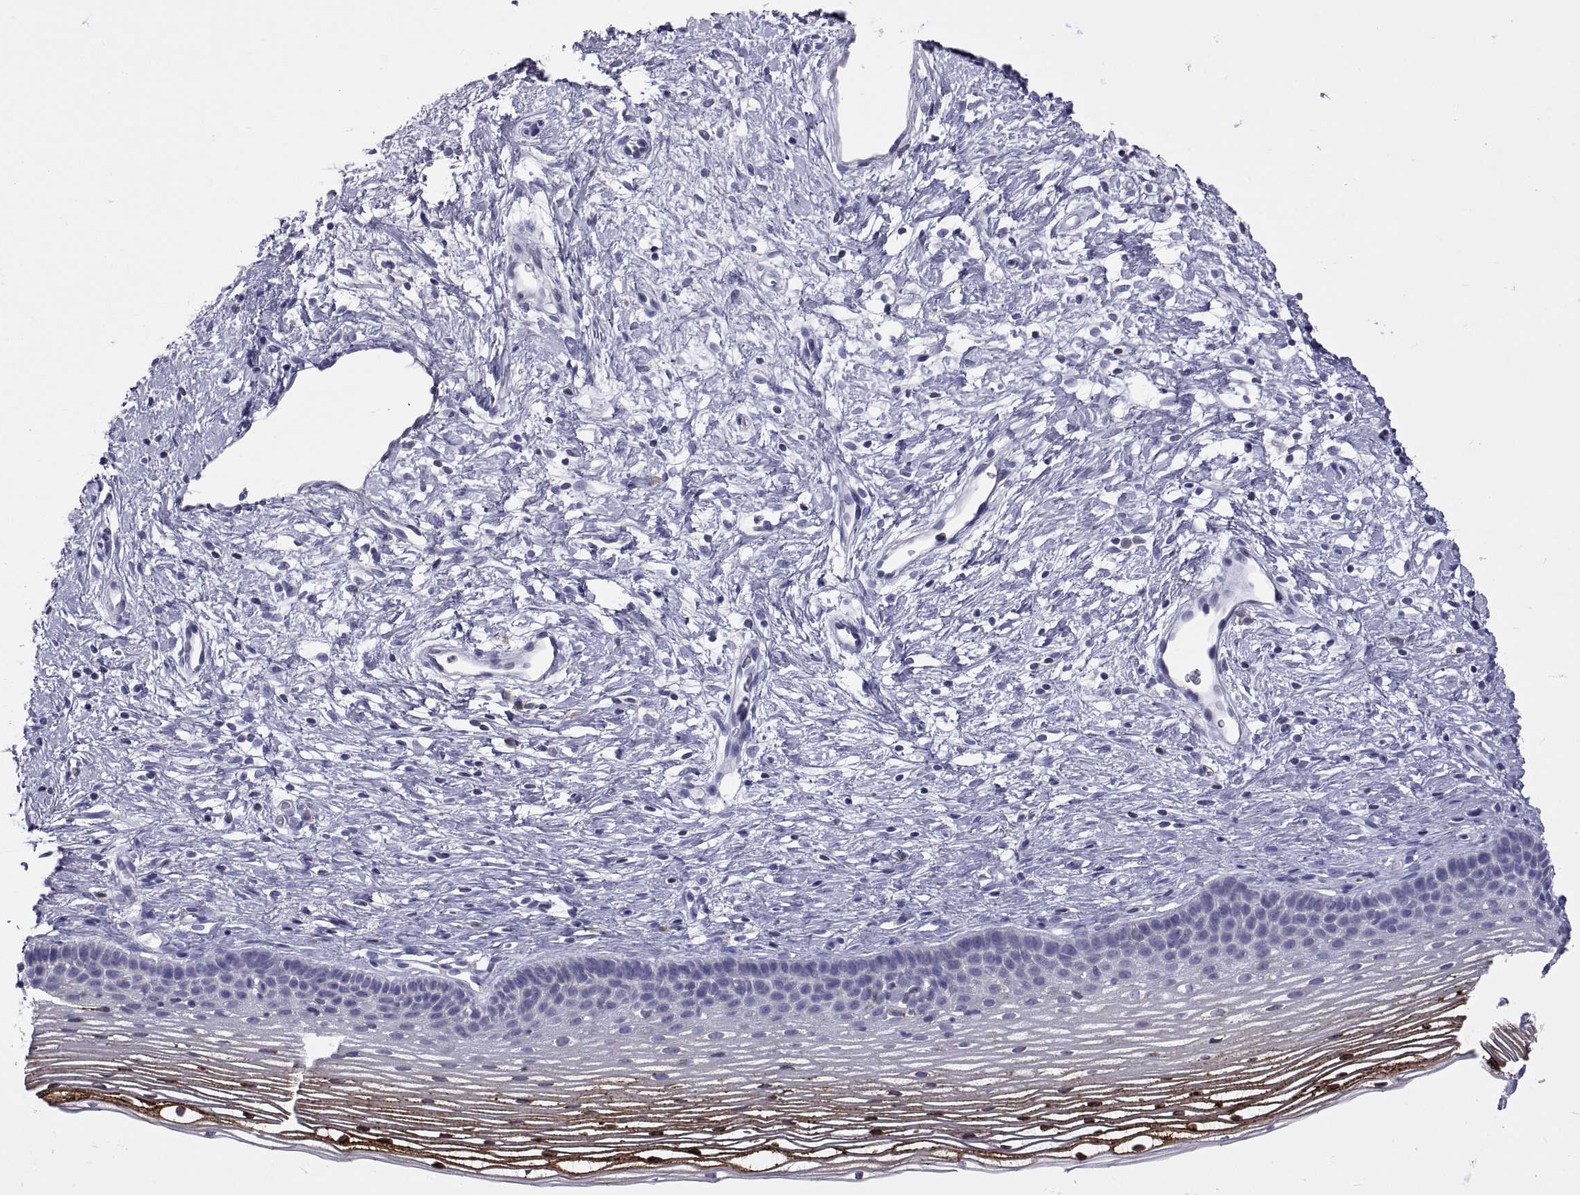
{"staining": {"intensity": "strong", "quantity": "25%-75%", "location": "cytoplasmic/membranous"}, "tissue": "cervix", "cell_type": "Squamous epithelial cells", "image_type": "normal", "snomed": [{"axis": "morphology", "description": "Normal tissue, NOS"}, {"axis": "topography", "description": "Cervix"}], "caption": "Brown immunohistochemical staining in unremarkable cervix demonstrates strong cytoplasmic/membranous expression in about 25%-75% of squamous epithelial cells. (DAB (3,3'-diaminobenzidine) IHC with brightfield microscopy, high magnification).", "gene": "ERO1A", "patient": {"sex": "female", "age": 39}}